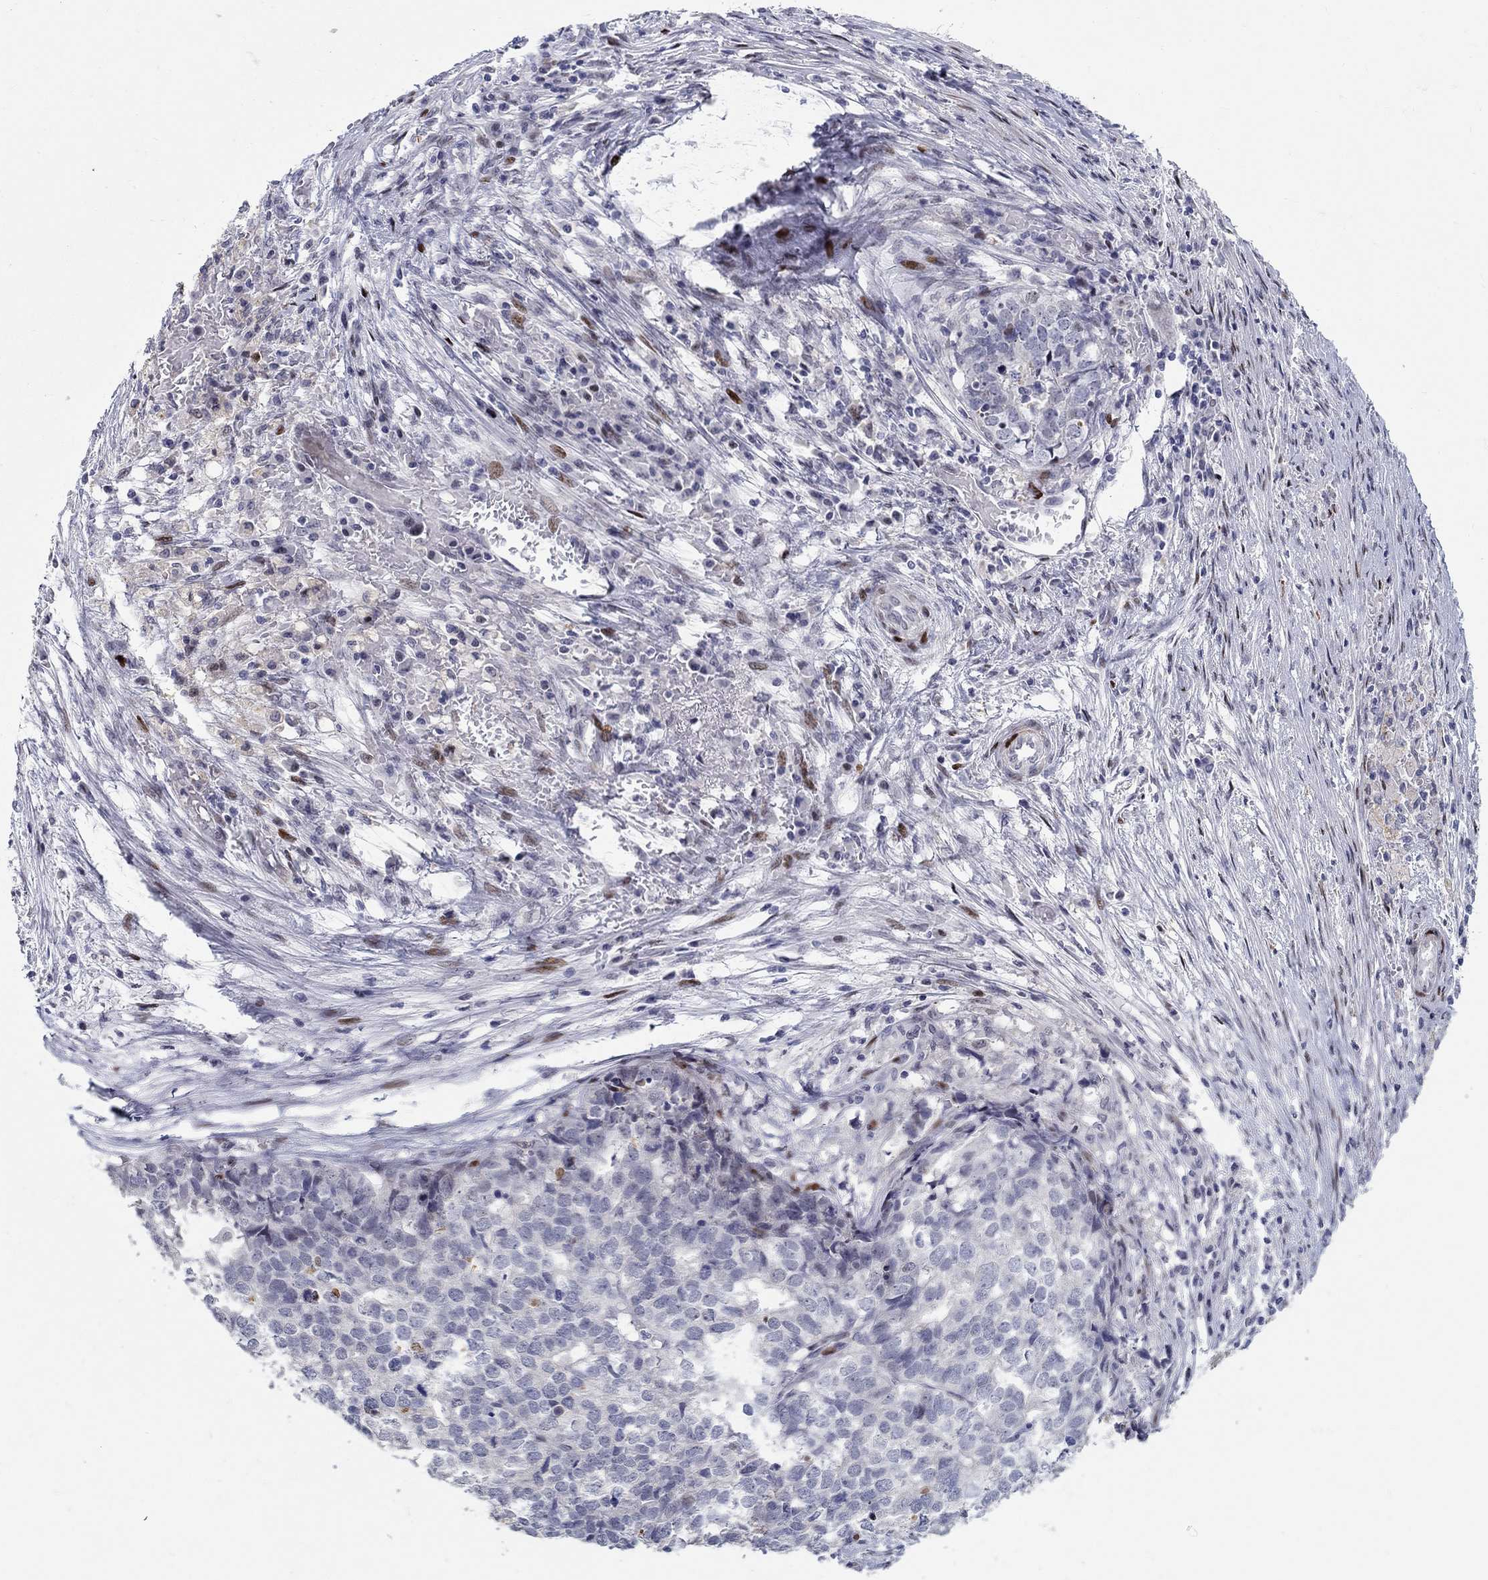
{"staining": {"intensity": "moderate", "quantity": "<25%", "location": "nuclear"}, "tissue": "stomach cancer", "cell_type": "Tumor cells", "image_type": "cancer", "snomed": [{"axis": "morphology", "description": "Adenocarcinoma, NOS"}, {"axis": "topography", "description": "Stomach"}], "caption": "Protein staining of stomach adenocarcinoma tissue exhibits moderate nuclear expression in approximately <25% of tumor cells.", "gene": "RAPGEF5", "patient": {"sex": "male", "age": 69}}